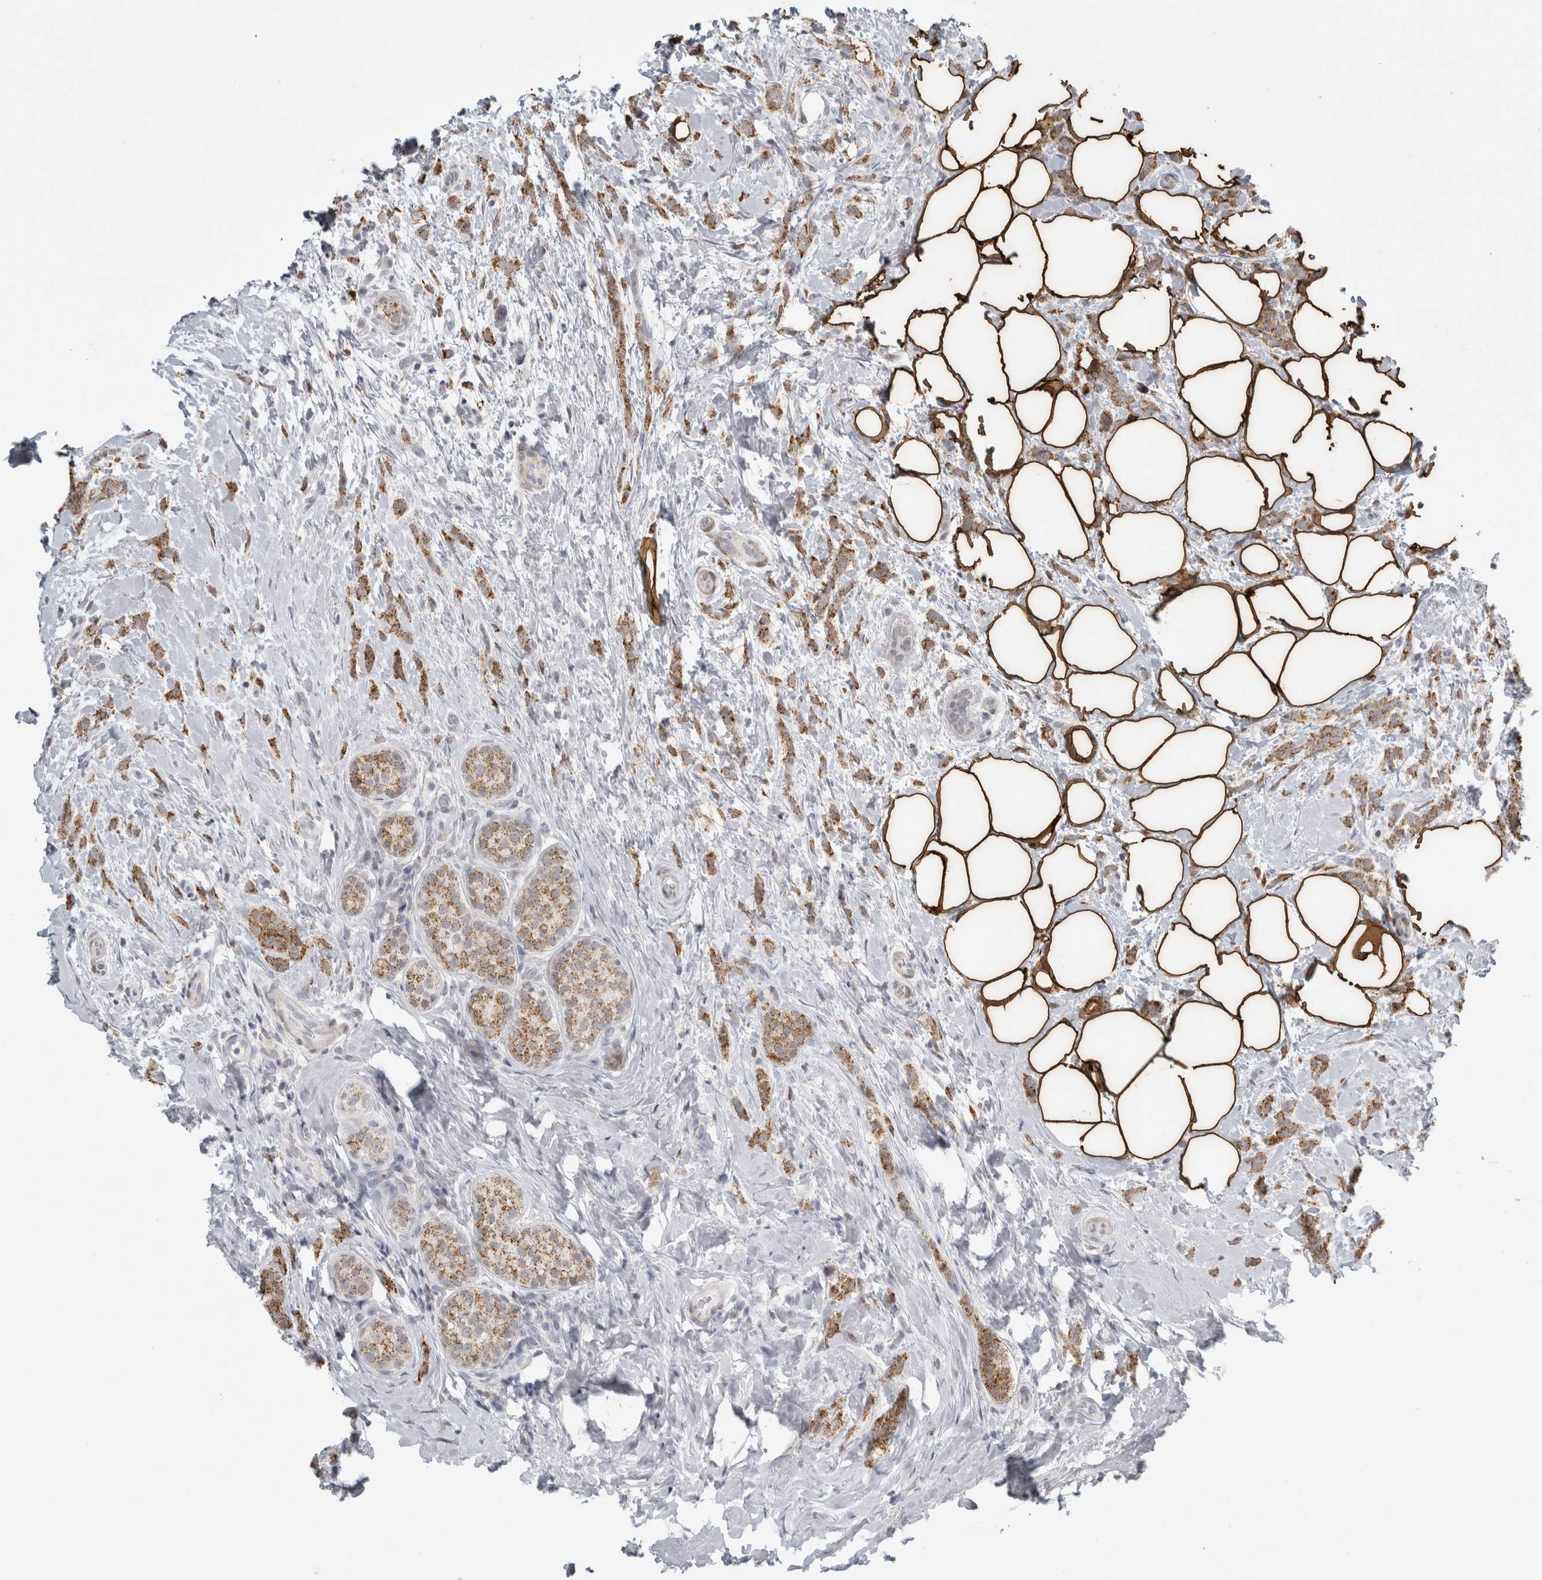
{"staining": {"intensity": "moderate", "quantity": ">75%", "location": "cytoplasmic/membranous"}, "tissue": "breast cancer", "cell_type": "Tumor cells", "image_type": "cancer", "snomed": [{"axis": "morphology", "description": "Lobular carcinoma, in situ"}, {"axis": "morphology", "description": "Lobular carcinoma"}, {"axis": "topography", "description": "Breast"}], "caption": "Immunohistochemical staining of breast cancer (lobular carcinoma in situ) shows medium levels of moderate cytoplasmic/membranous protein positivity in approximately >75% of tumor cells.", "gene": "PLIN1", "patient": {"sex": "female", "age": 41}}